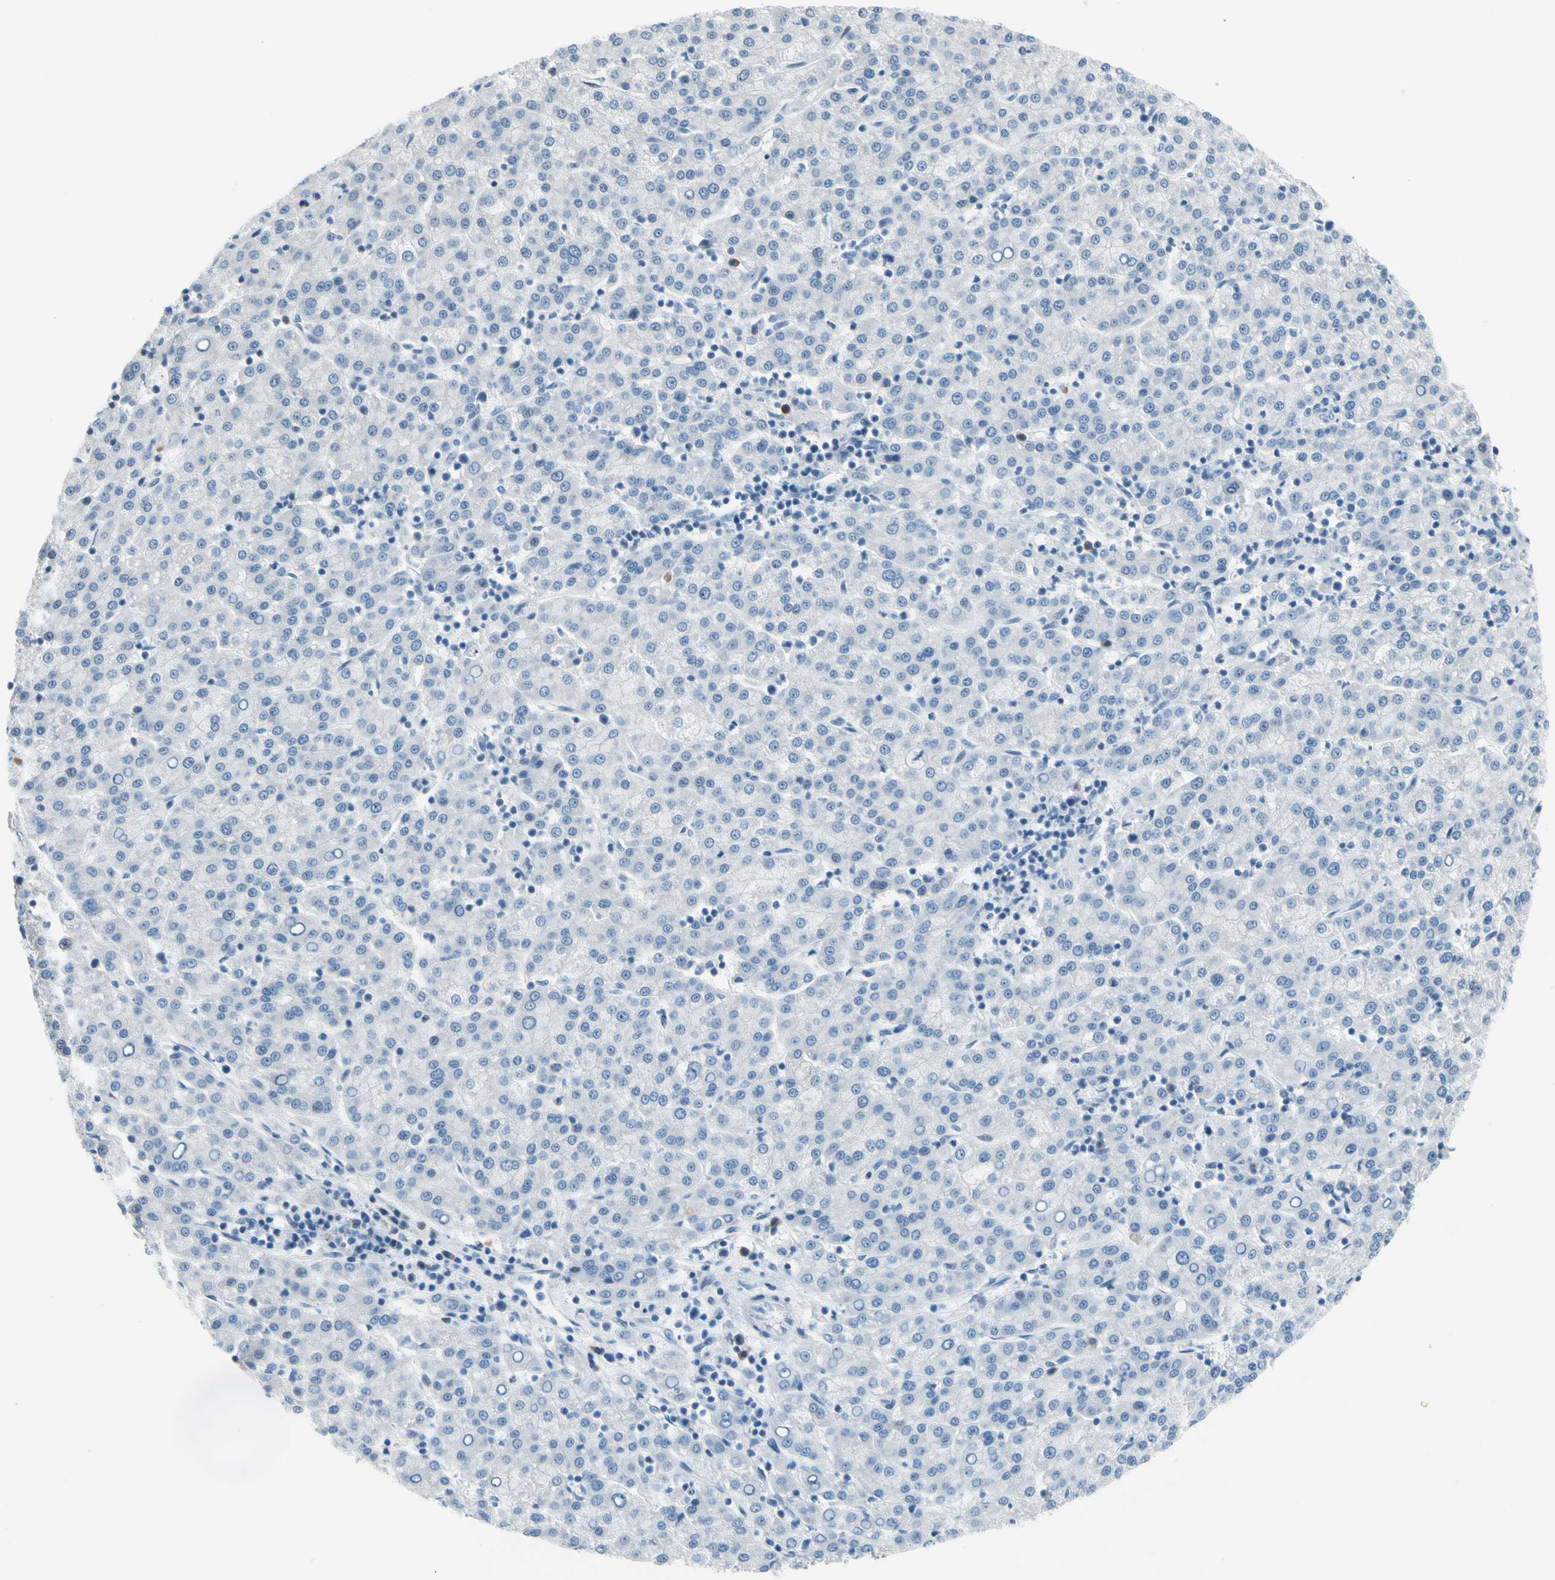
{"staining": {"intensity": "negative", "quantity": "none", "location": "none"}, "tissue": "liver cancer", "cell_type": "Tumor cells", "image_type": "cancer", "snomed": [{"axis": "morphology", "description": "Carcinoma, Hepatocellular, NOS"}, {"axis": "topography", "description": "Liver"}], "caption": "Liver cancer stained for a protein using IHC reveals no staining tumor cells.", "gene": "STK40", "patient": {"sex": "female", "age": 58}}